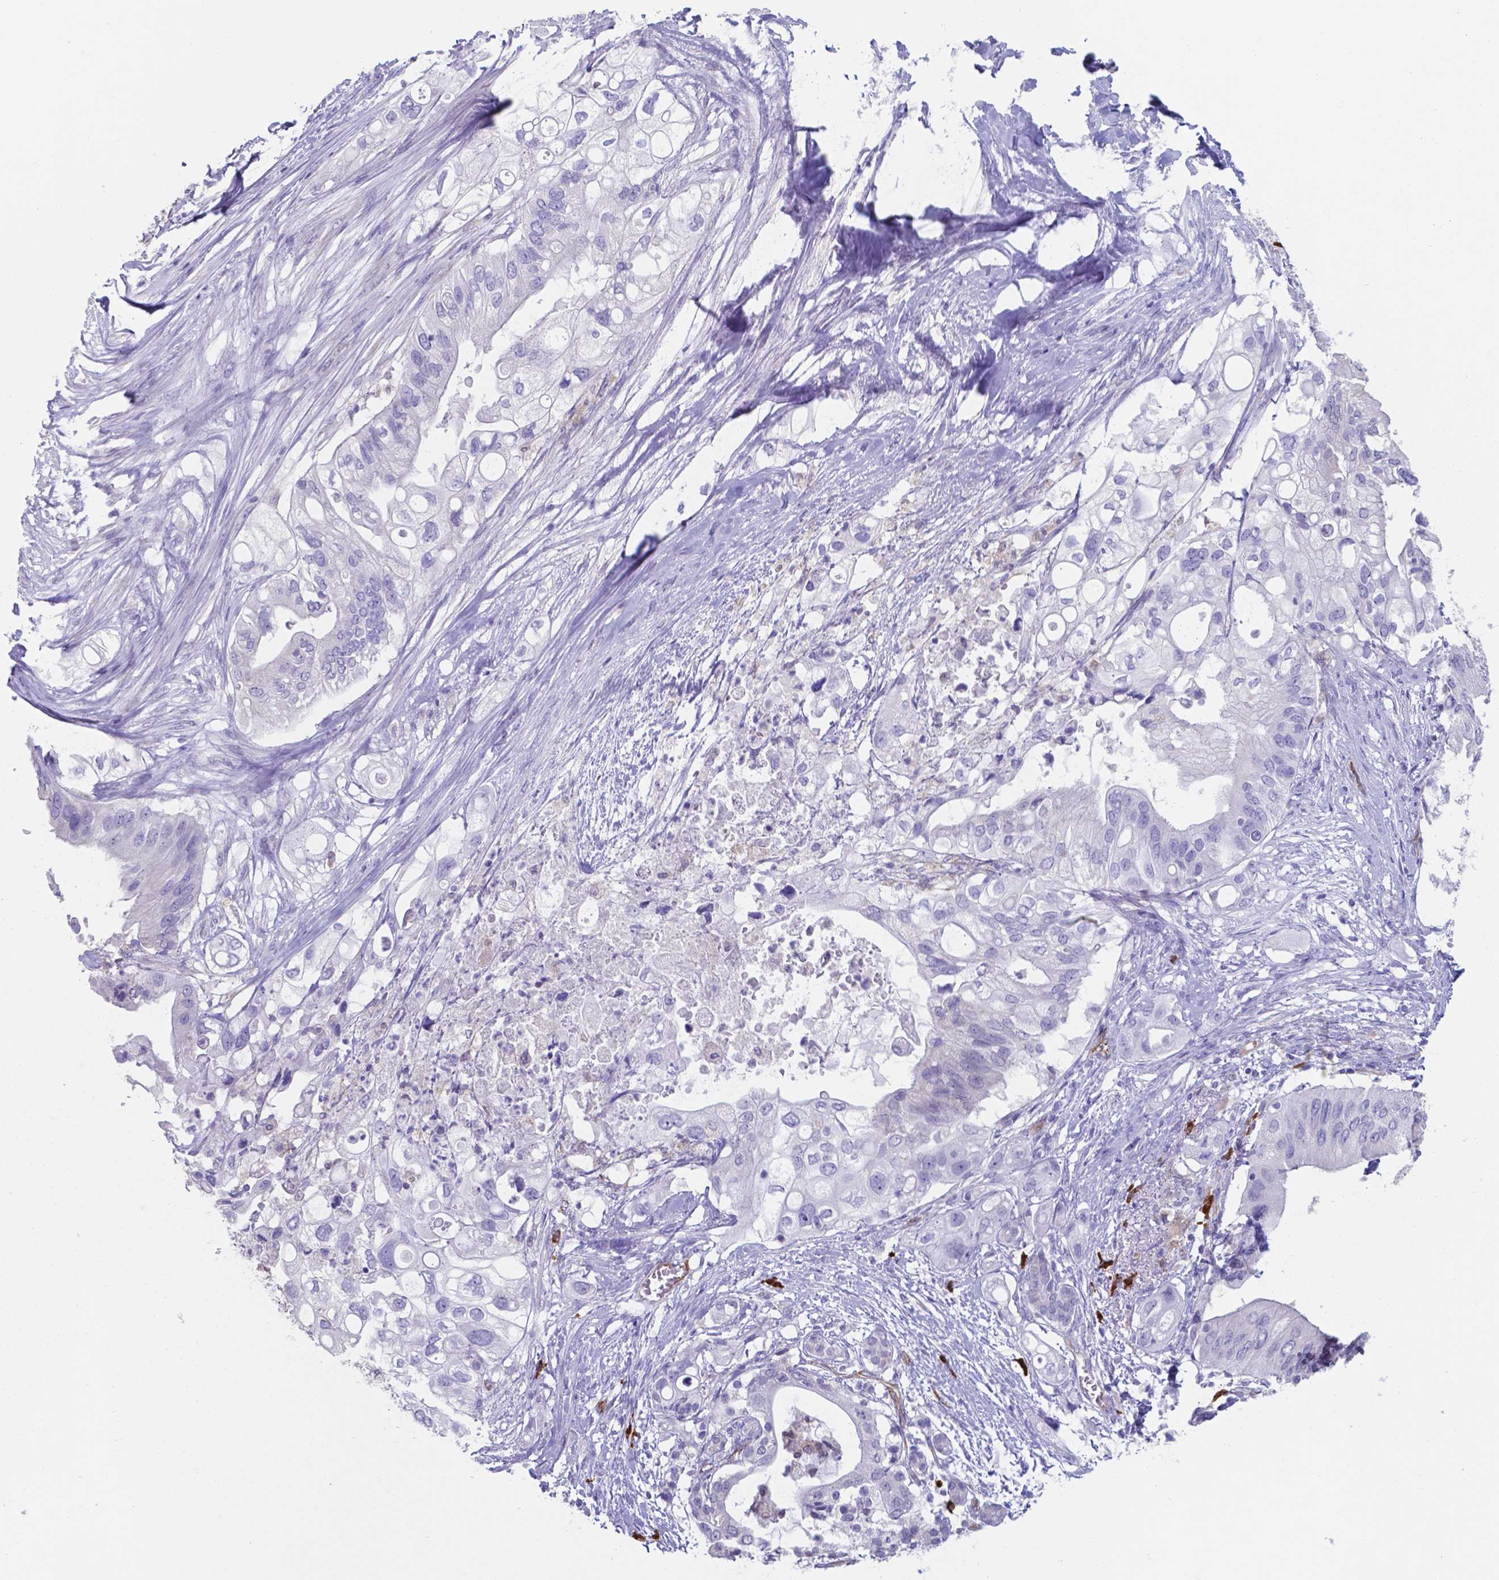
{"staining": {"intensity": "negative", "quantity": "none", "location": "none"}, "tissue": "pancreatic cancer", "cell_type": "Tumor cells", "image_type": "cancer", "snomed": [{"axis": "morphology", "description": "Adenocarcinoma, NOS"}, {"axis": "topography", "description": "Pancreas"}], "caption": "Tumor cells are negative for protein expression in human pancreatic adenocarcinoma. (Brightfield microscopy of DAB (3,3'-diaminobenzidine) IHC at high magnification).", "gene": "UBE2J1", "patient": {"sex": "female", "age": 72}}